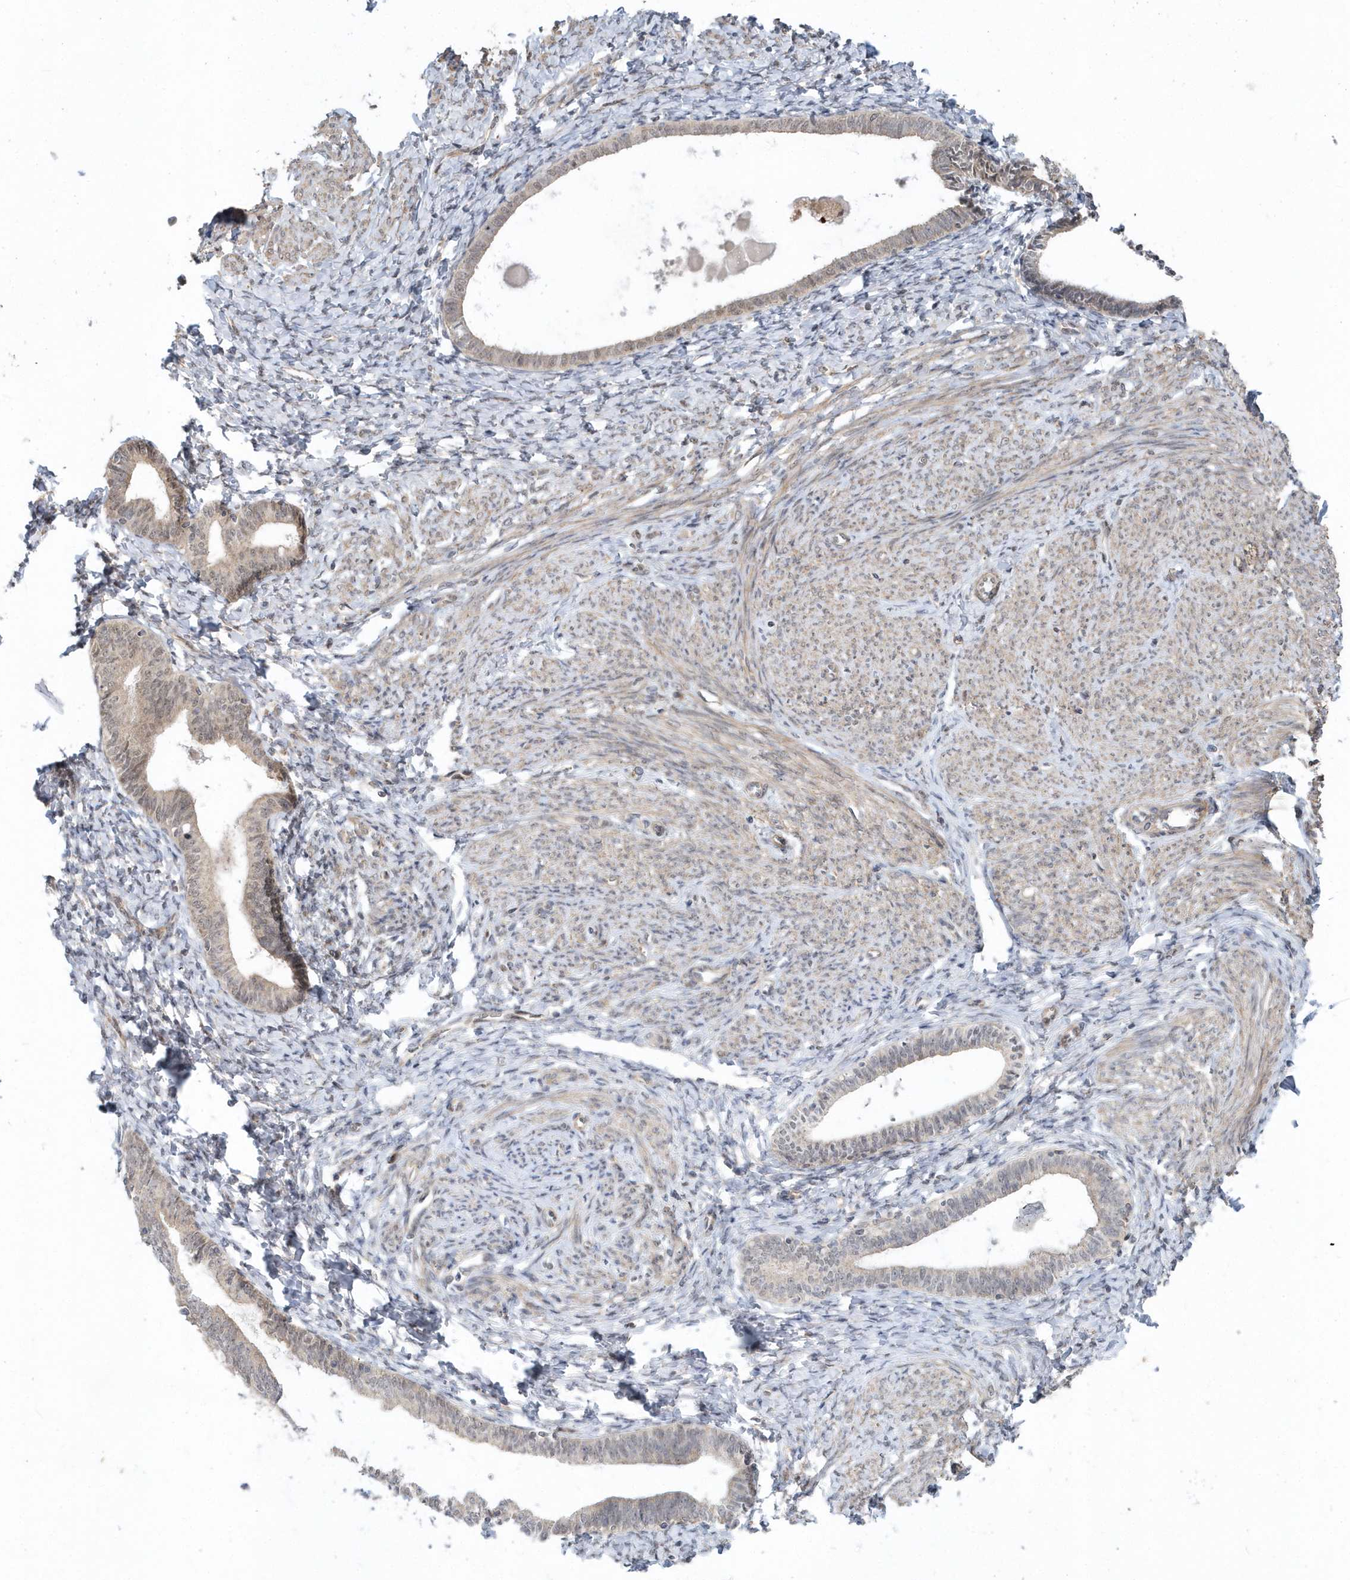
{"staining": {"intensity": "weak", "quantity": "<25%", "location": "cytoplasmic/membranous,nuclear"}, "tissue": "endometrium", "cell_type": "Cells in endometrial stroma", "image_type": "normal", "snomed": [{"axis": "morphology", "description": "Normal tissue, NOS"}, {"axis": "topography", "description": "Endometrium"}], "caption": "A micrograph of human endometrium is negative for staining in cells in endometrial stroma. (Stains: DAB immunohistochemistry (IHC) with hematoxylin counter stain, Microscopy: brightfield microscopy at high magnification).", "gene": "MXI1", "patient": {"sex": "female", "age": 72}}